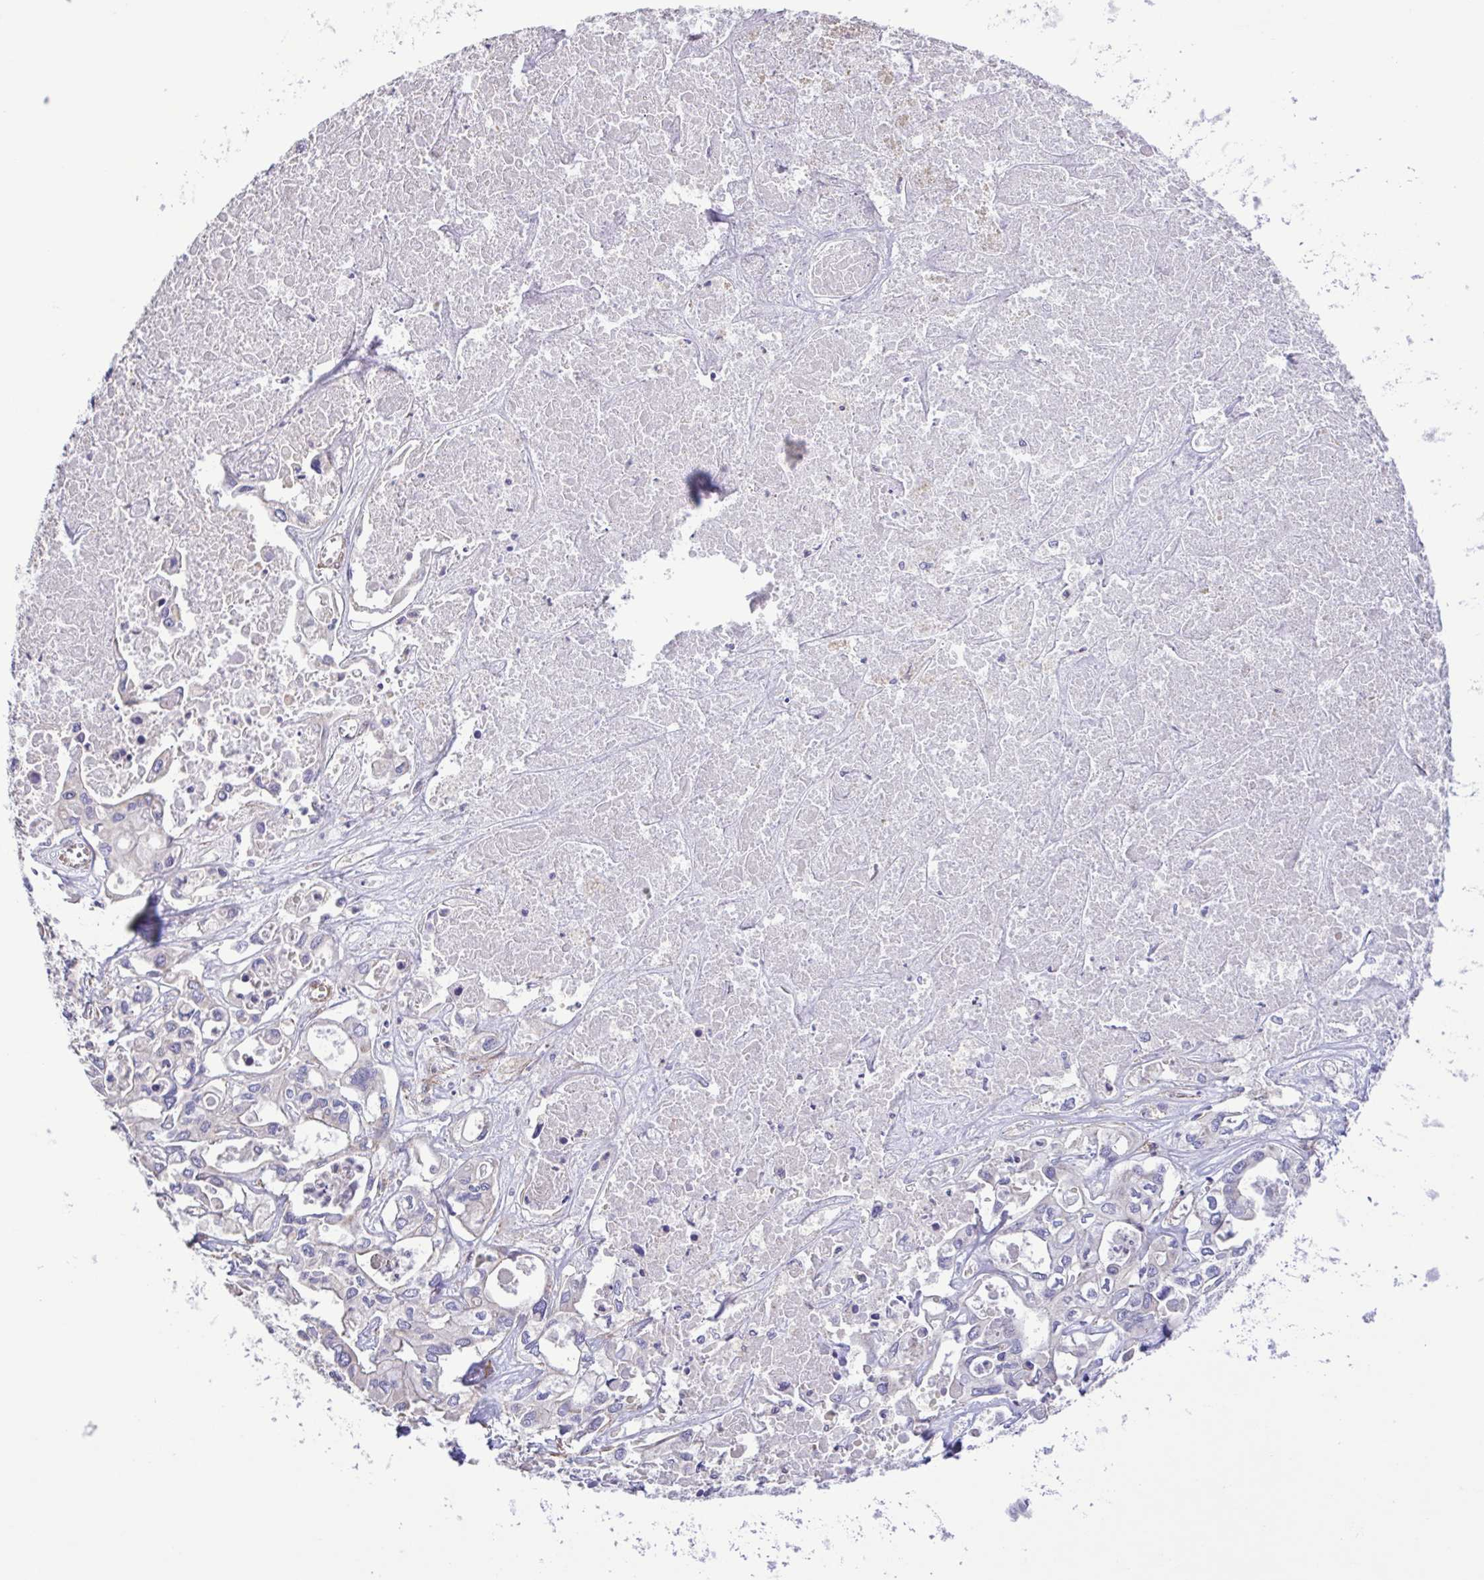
{"staining": {"intensity": "negative", "quantity": "none", "location": "none"}, "tissue": "liver cancer", "cell_type": "Tumor cells", "image_type": "cancer", "snomed": [{"axis": "morphology", "description": "Cholangiocarcinoma"}, {"axis": "topography", "description": "Liver"}], "caption": "DAB immunohistochemical staining of human liver cancer (cholangiocarcinoma) demonstrates no significant staining in tumor cells.", "gene": "FLT1", "patient": {"sex": "female", "age": 64}}